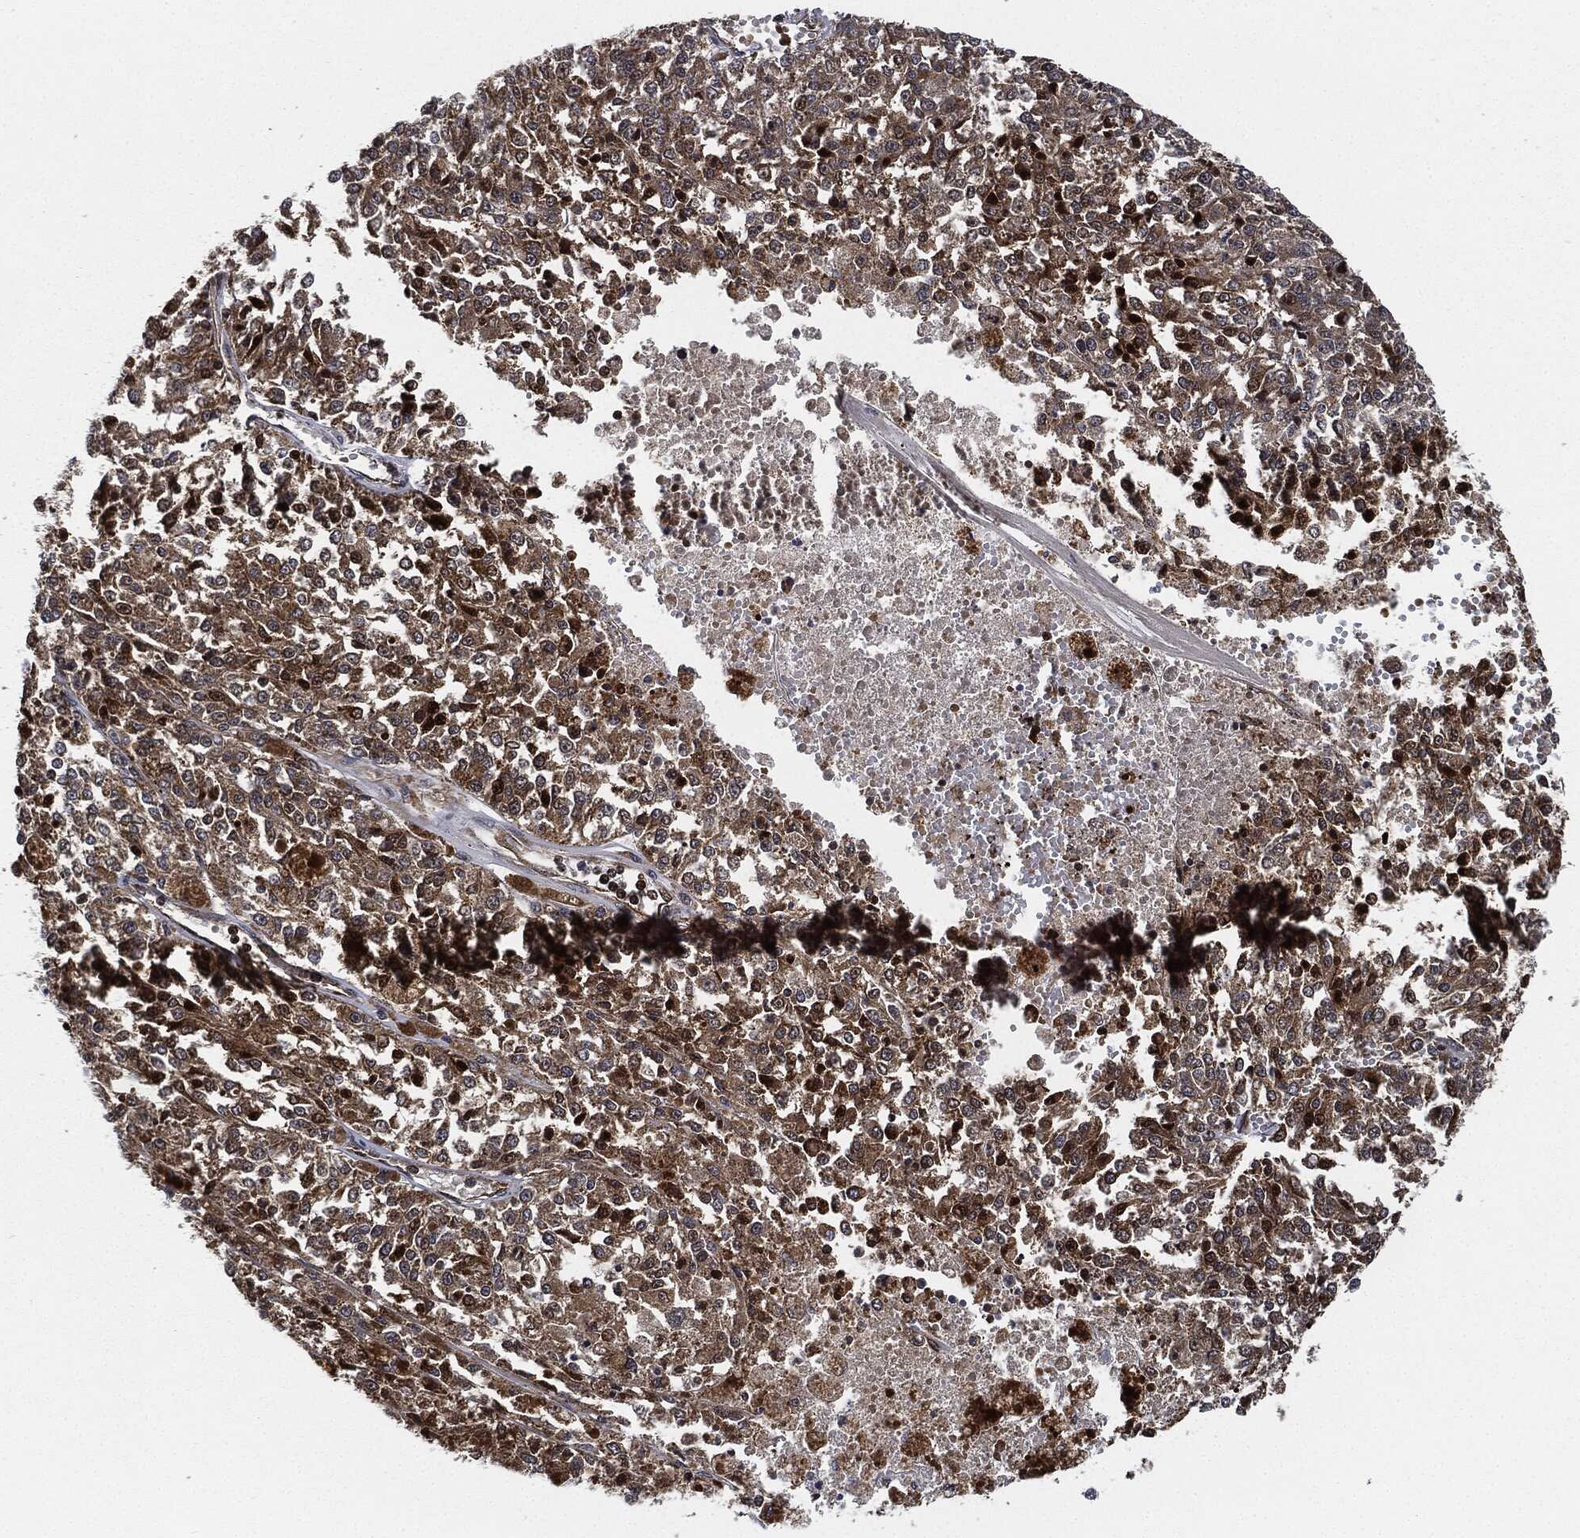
{"staining": {"intensity": "moderate", "quantity": ">75%", "location": "cytoplasmic/membranous"}, "tissue": "melanoma", "cell_type": "Tumor cells", "image_type": "cancer", "snomed": [{"axis": "morphology", "description": "Malignant melanoma, Metastatic site"}, {"axis": "topography", "description": "Lymph node"}], "caption": "DAB (3,3'-diaminobenzidine) immunohistochemical staining of melanoma shows moderate cytoplasmic/membranous protein expression in approximately >75% of tumor cells.", "gene": "RNASEL", "patient": {"sex": "female", "age": 64}}